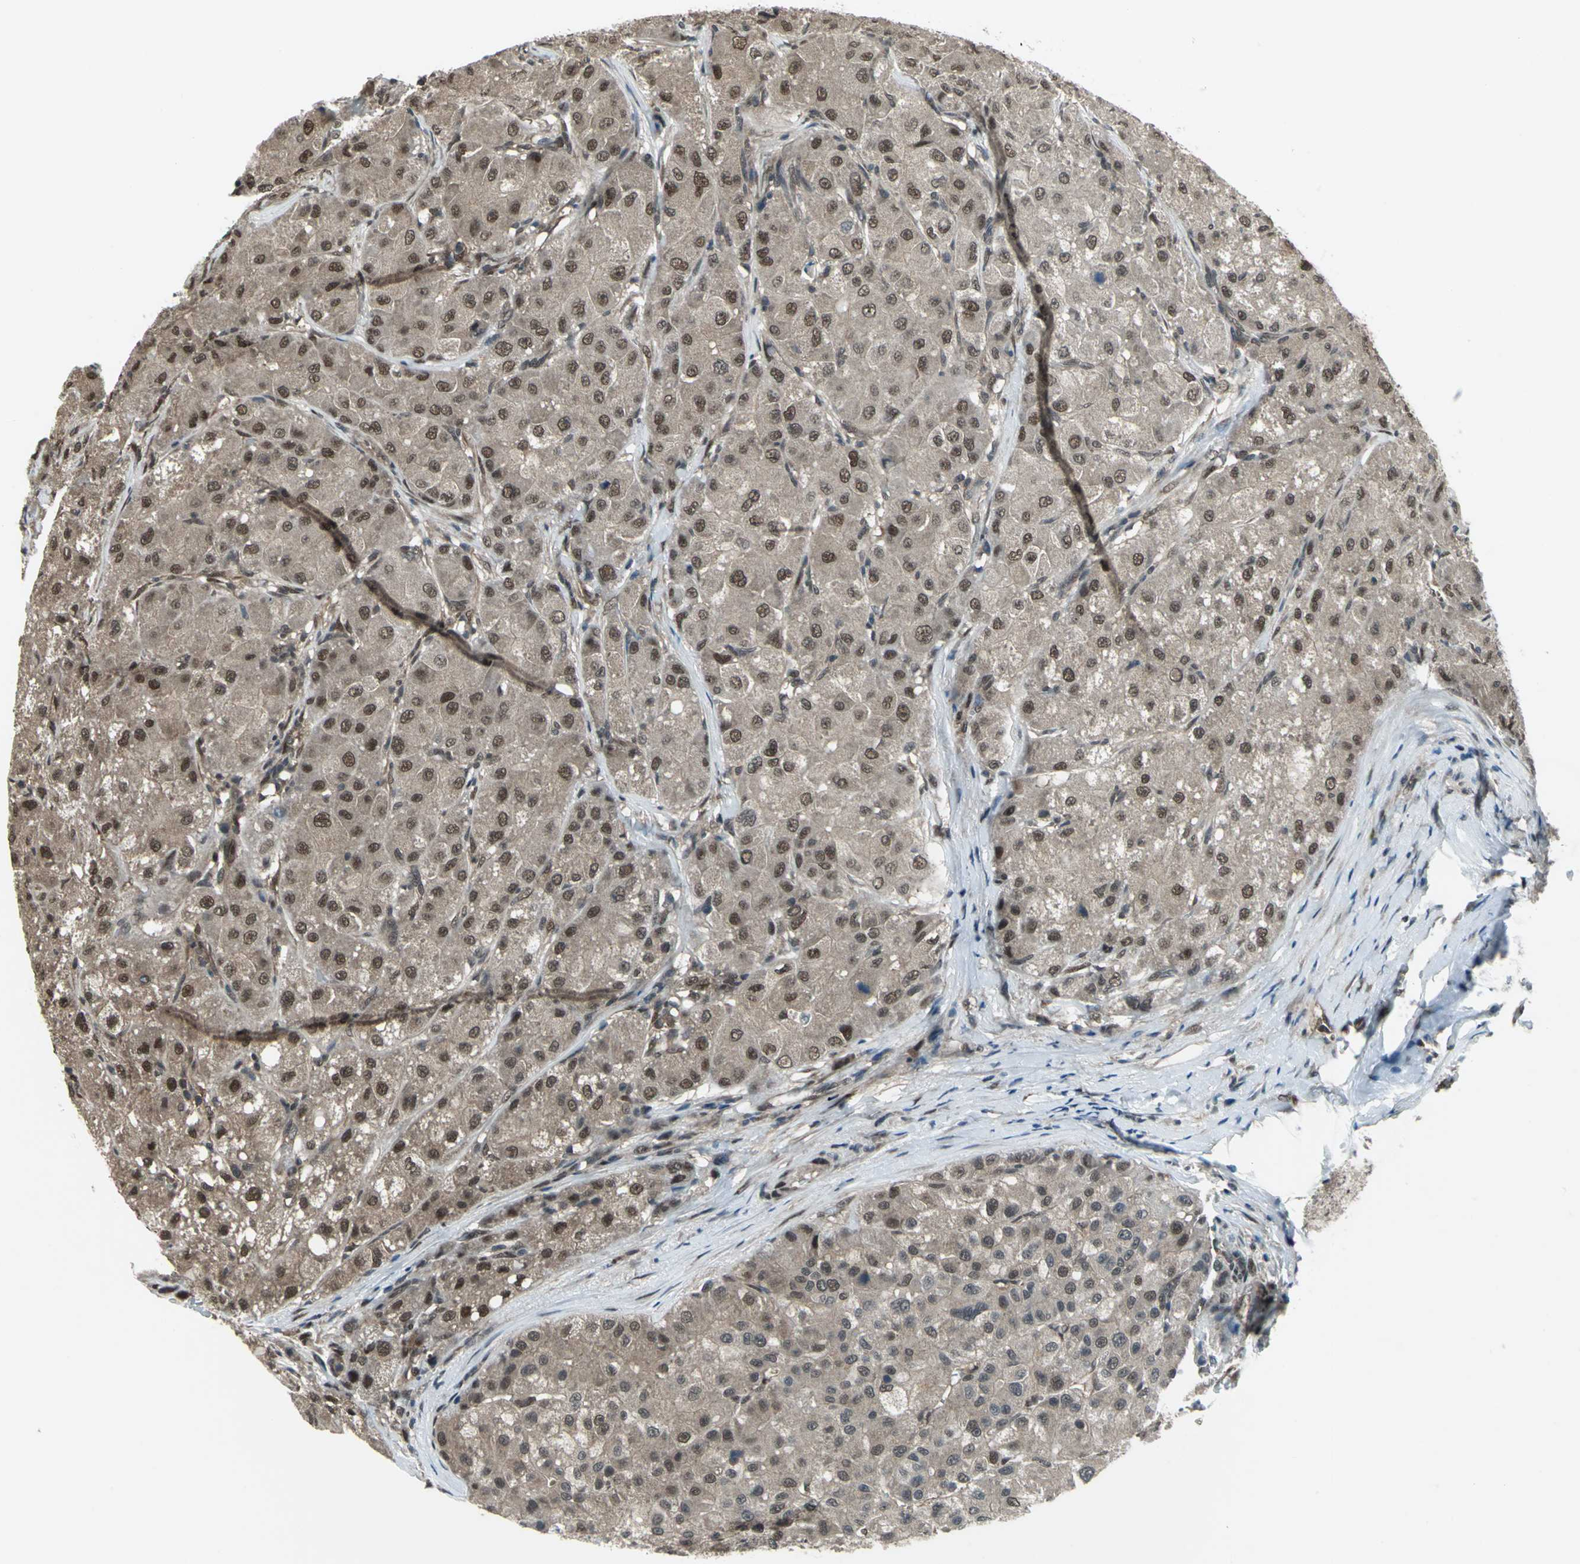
{"staining": {"intensity": "weak", "quantity": "25%-75%", "location": "cytoplasmic/membranous,nuclear"}, "tissue": "liver cancer", "cell_type": "Tumor cells", "image_type": "cancer", "snomed": [{"axis": "morphology", "description": "Carcinoma, Hepatocellular, NOS"}, {"axis": "topography", "description": "Liver"}], "caption": "Immunohistochemical staining of human liver cancer exhibits low levels of weak cytoplasmic/membranous and nuclear expression in about 25%-75% of tumor cells.", "gene": "COPS5", "patient": {"sex": "male", "age": 80}}